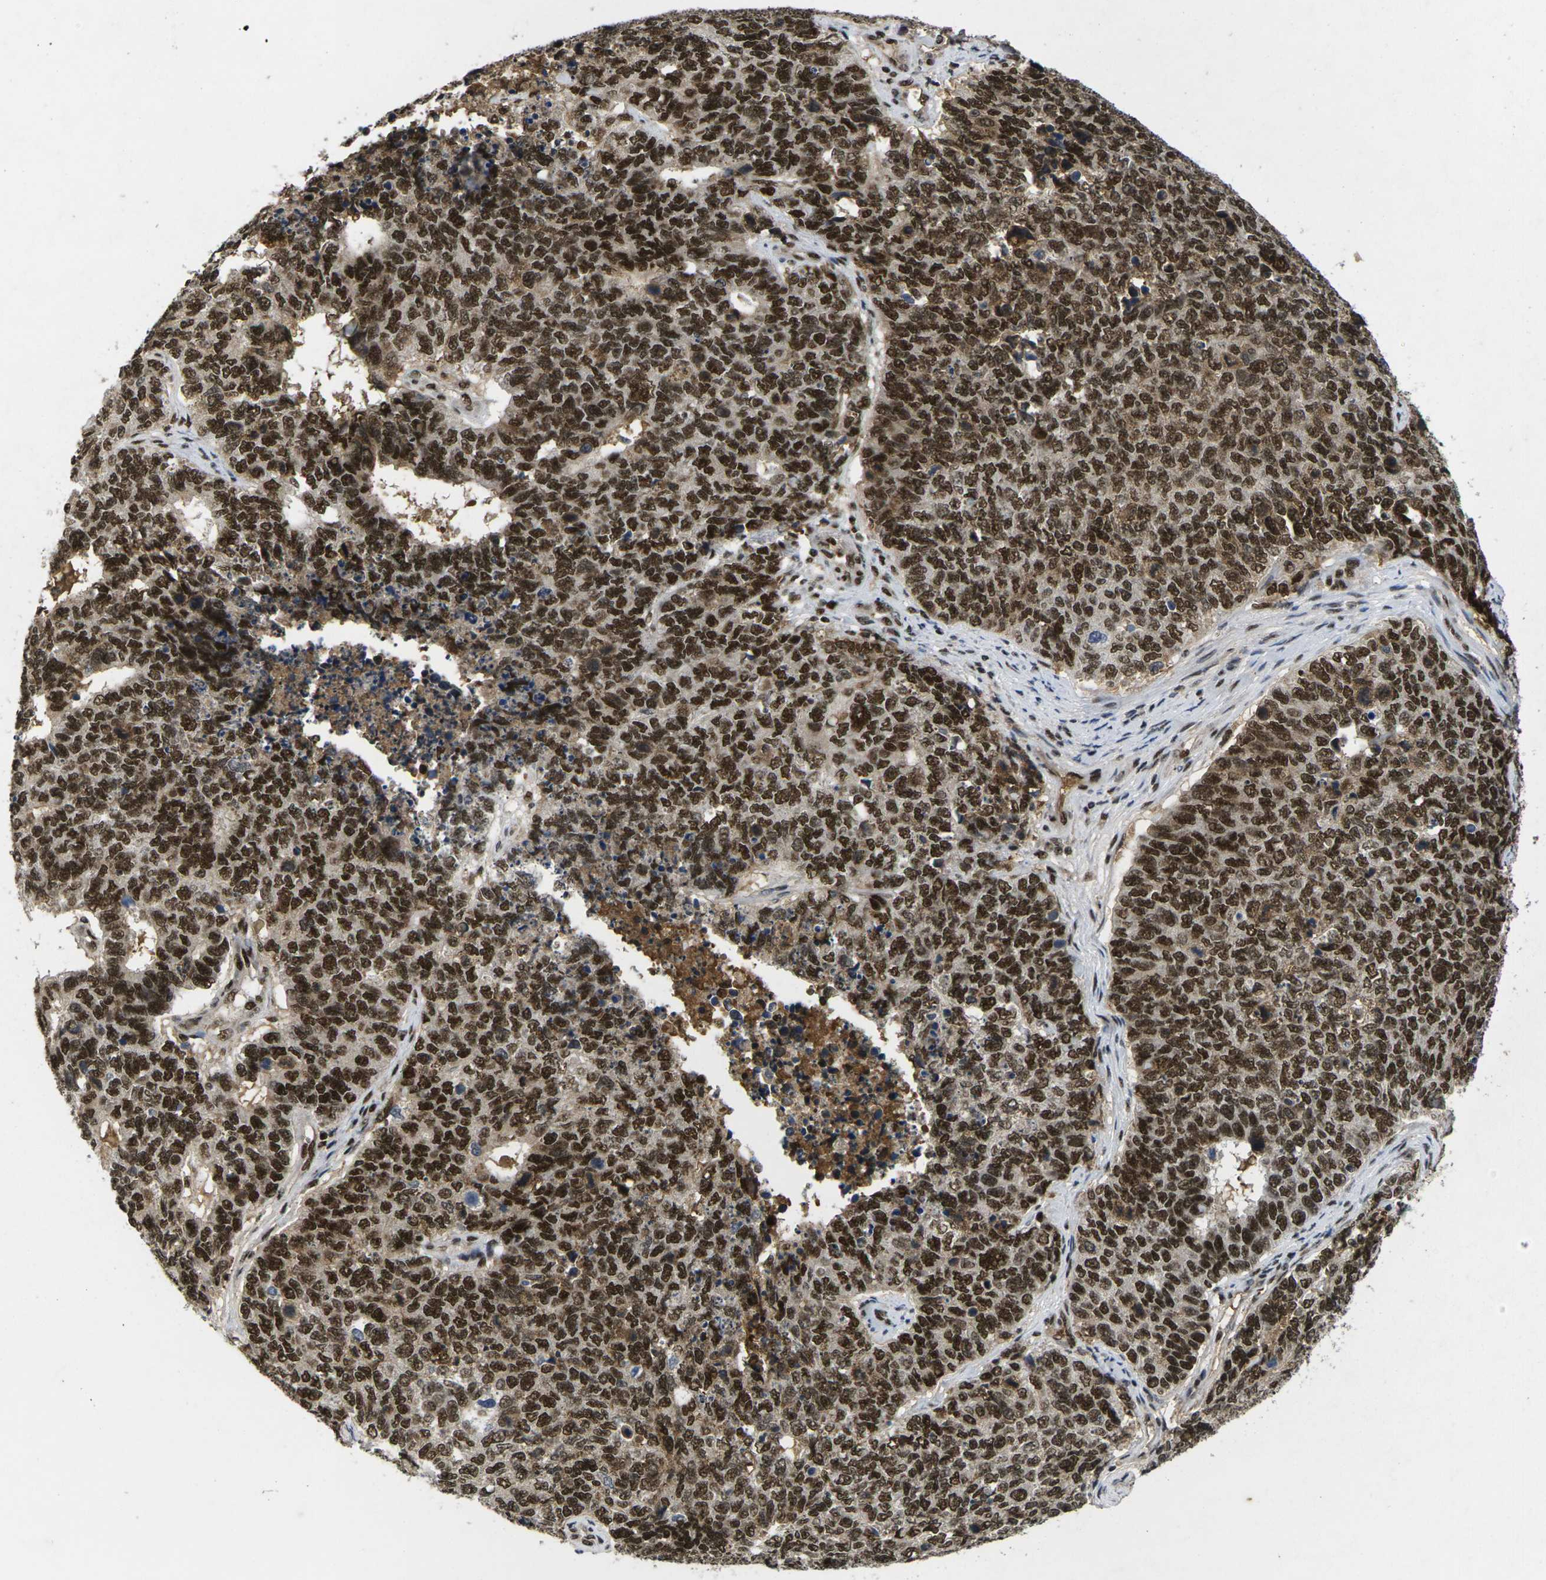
{"staining": {"intensity": "strong", "quantity": ">75%", "location": "nuclear"}, "tissue": "cervical cancer", "cell_type": "Tumor cells", "image_type": "cancer", "snomed": [{"axis": "morphology", "description": "Squamous cell carcinoma, NOS"}, {"axis": "topography", "description": "Cervix"}], "caption": "Squamous cell carcinoma (cervical) stained for a protein displays strong nuclear positivity in tumor cells.", "gene": "GTF2E1", "patient": {"sex": "female", "age": 63}}